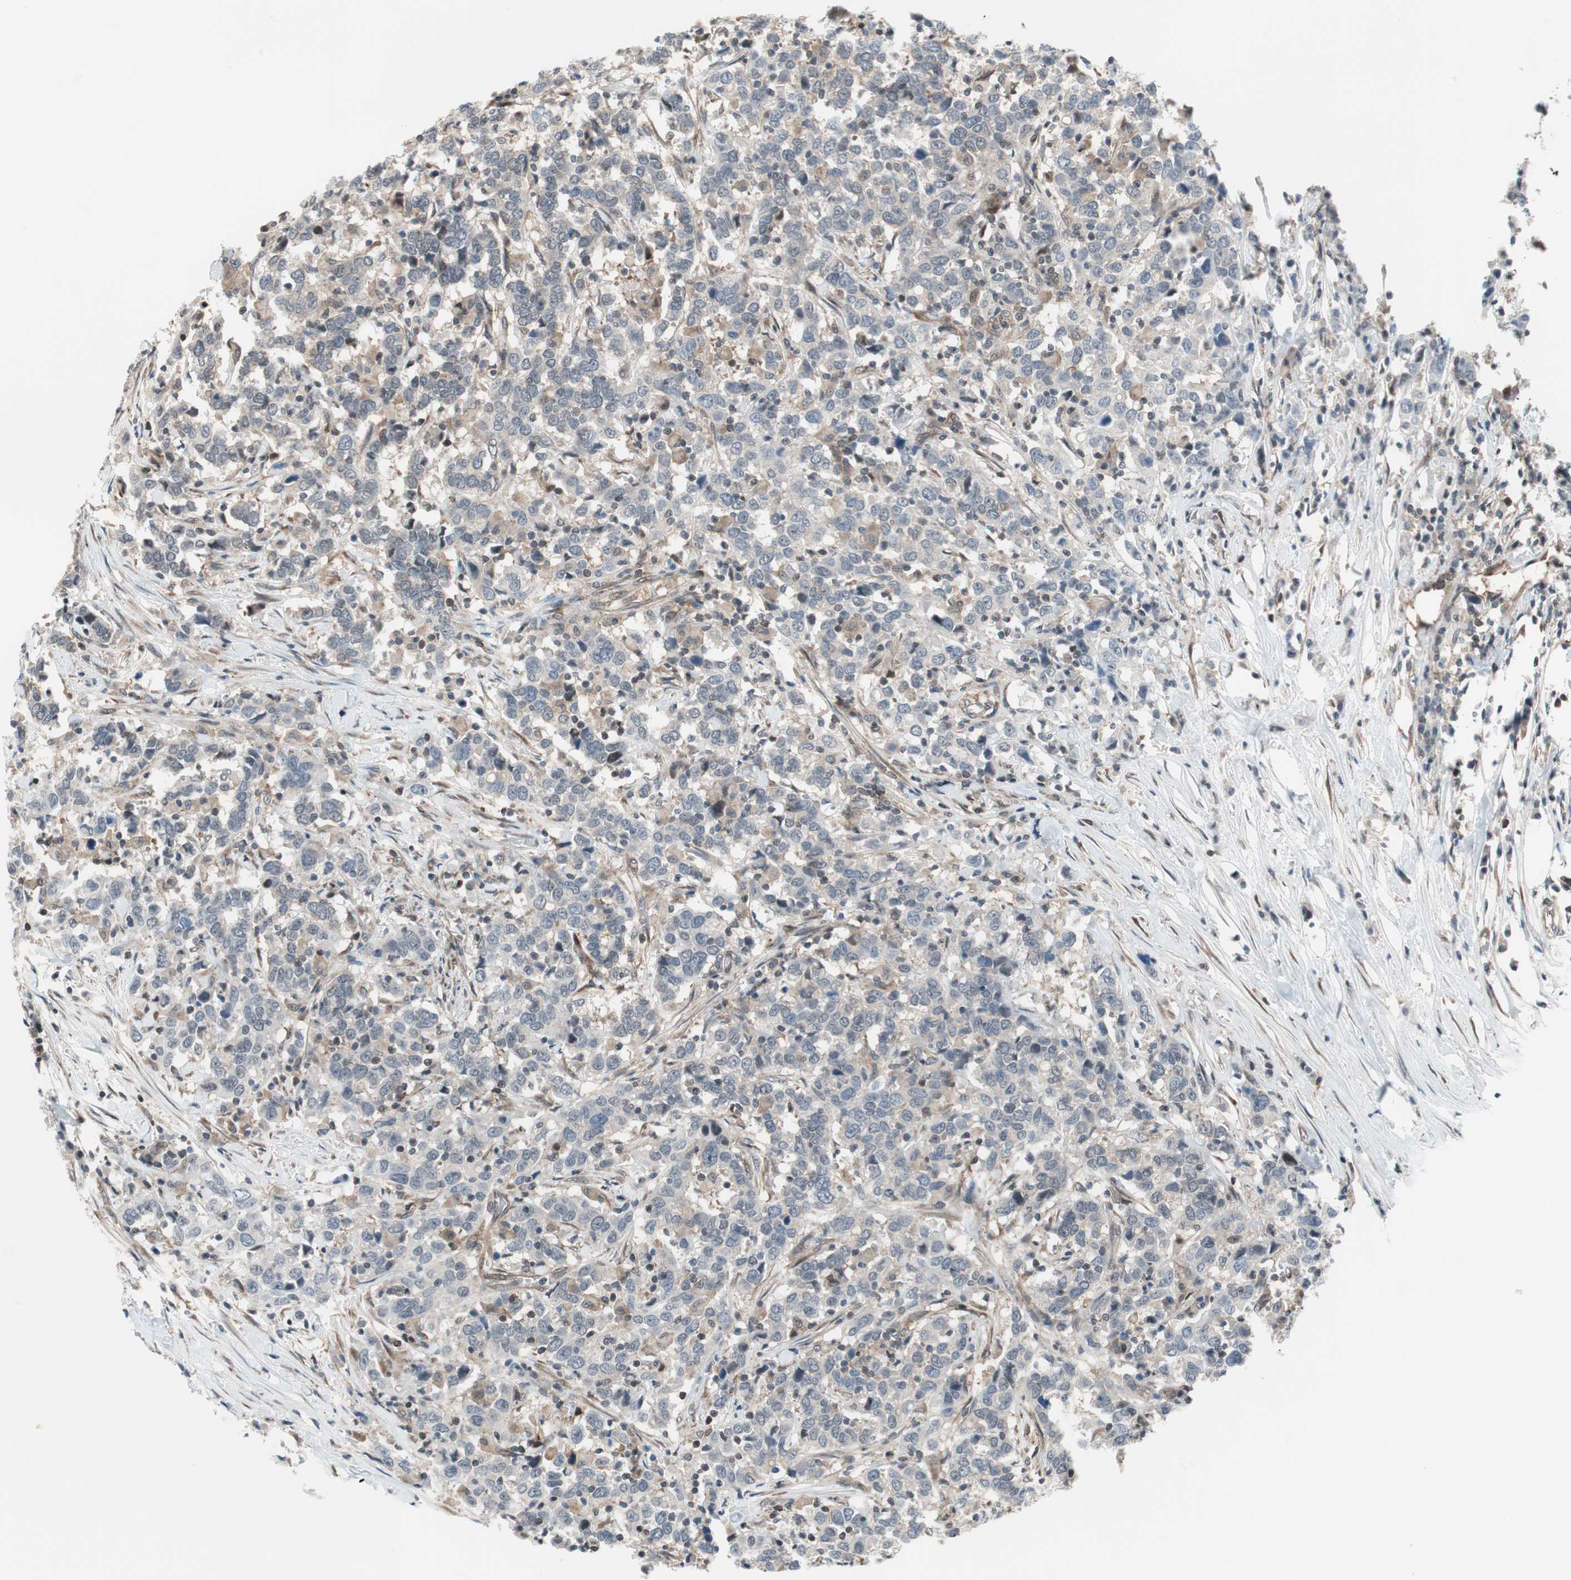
{"staining": {"intensity": "weak", "quantity": "<25%", "location": "cytoplasmic/membranous"}, "tissue": "urothelial cancer", "cell_type": "Tumor cells", "image_type": "cancer", "snomed": [{"axis": "morphology", "description": "Urothelial carcinoma, High grade"}, {"axis": "topography", "description": "Urinary bladder"}], "caption": "High power microscopy micrograph of an IHC histopathology image of urothelial cancer, revealing no significant positivity in tumor cells.", "gene": "ZNF512B", "patient": {"sex": "male", "age": 61}}